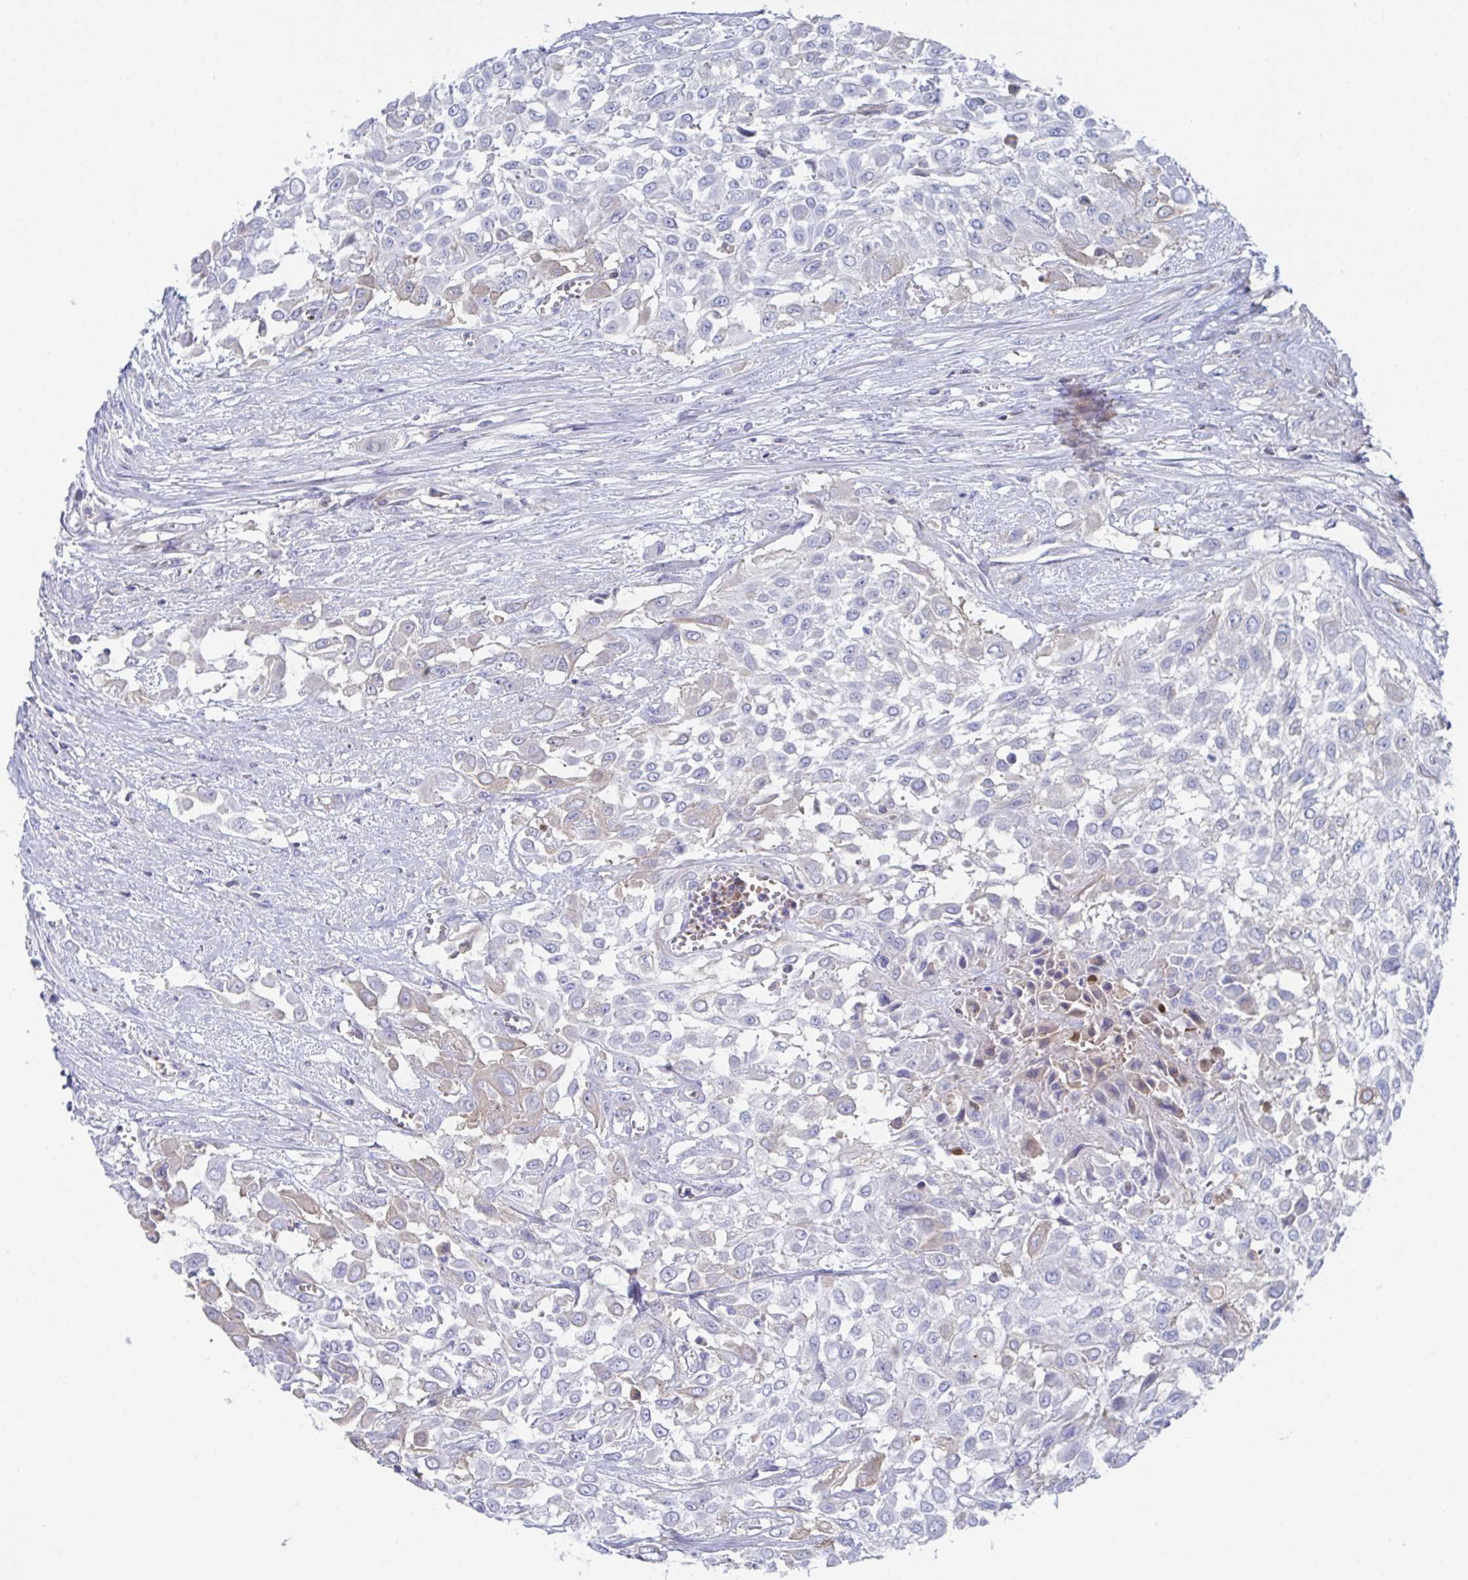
{"staining": {"intensity": "negative", "quantity": "none", "location": "none"}, "tissue": "urothelial cancer", "cell_type": "Tumor cells", "image_type": "cancer", "snomed": [{"axis": "morphology", "description": "Urothelial carcinoma, High grade"}, {"axis": "topography", "description": "Urinary bladder"}], "caption": "High magnification brightfield microscopy of urothelial carcinoma (high-grade) stained with DAB (brown) and counterstained with hematoxylin (blue): tumor cells show no significant expression.", "gene": "TNFAIP6", "patient": {"sex": "male", "age": 57}}